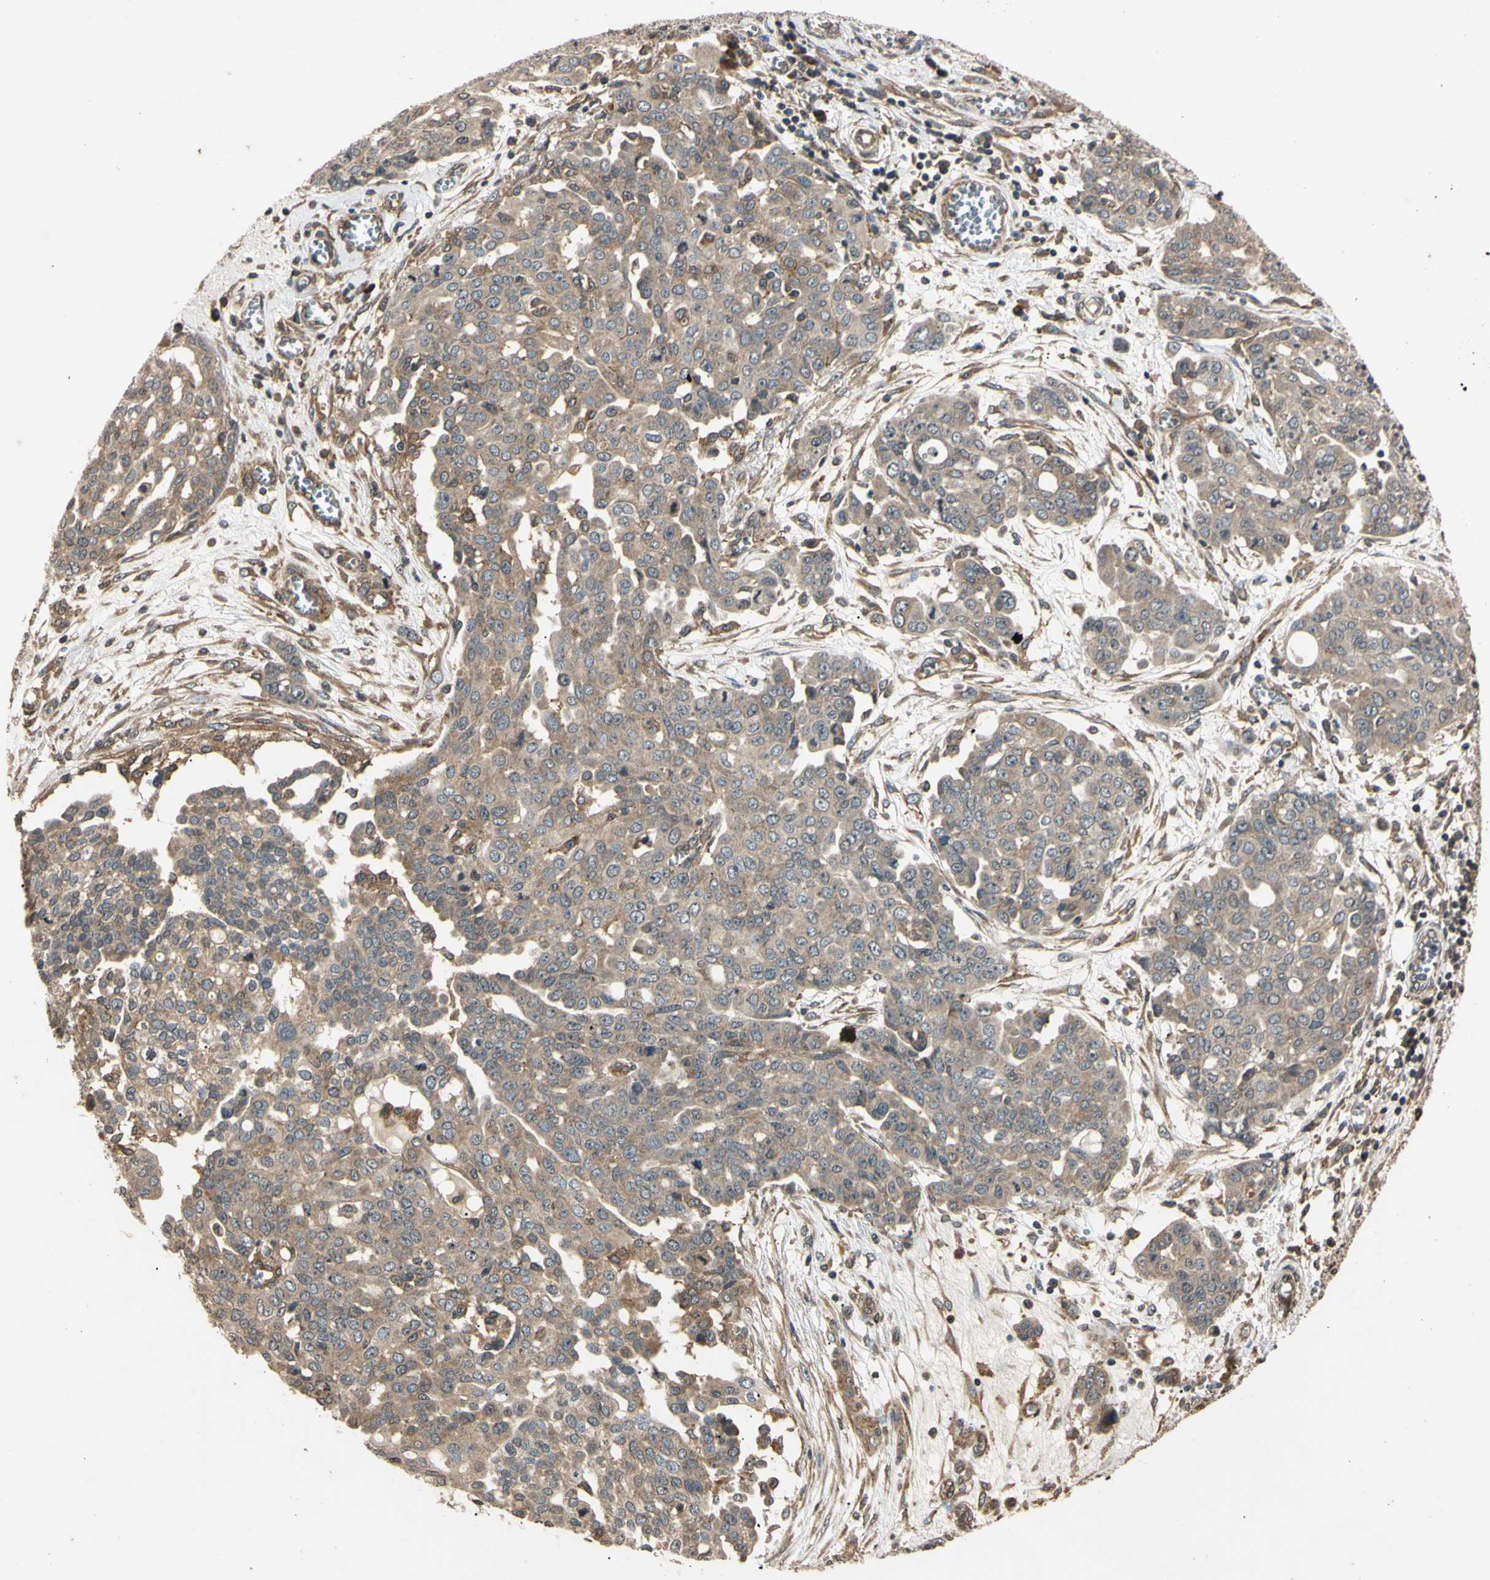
{"staining": {"intensity": "weak", "quantity": ">75%", "location": "cytoplasmic/membranous"}, "tissue": "ovarian cancer", "cell_type": "Tumor cells", "image_type": "cancer", "snomed": [{"axis": "morphology", "description": "Cystadenocarcinoma, serous, NOS"}, {"axis": "topography", "description": "Soft tissue"}, {"axis": "topography", "description": "Ovary"}], "caption": "Ovarian serous cystadenocarcinoma stained for a protein exhibits weak cytoplasmic/membranous positivity in tumor cells.", "gene": "EPN1", "patient": {"sex": "female", "age": 57}}